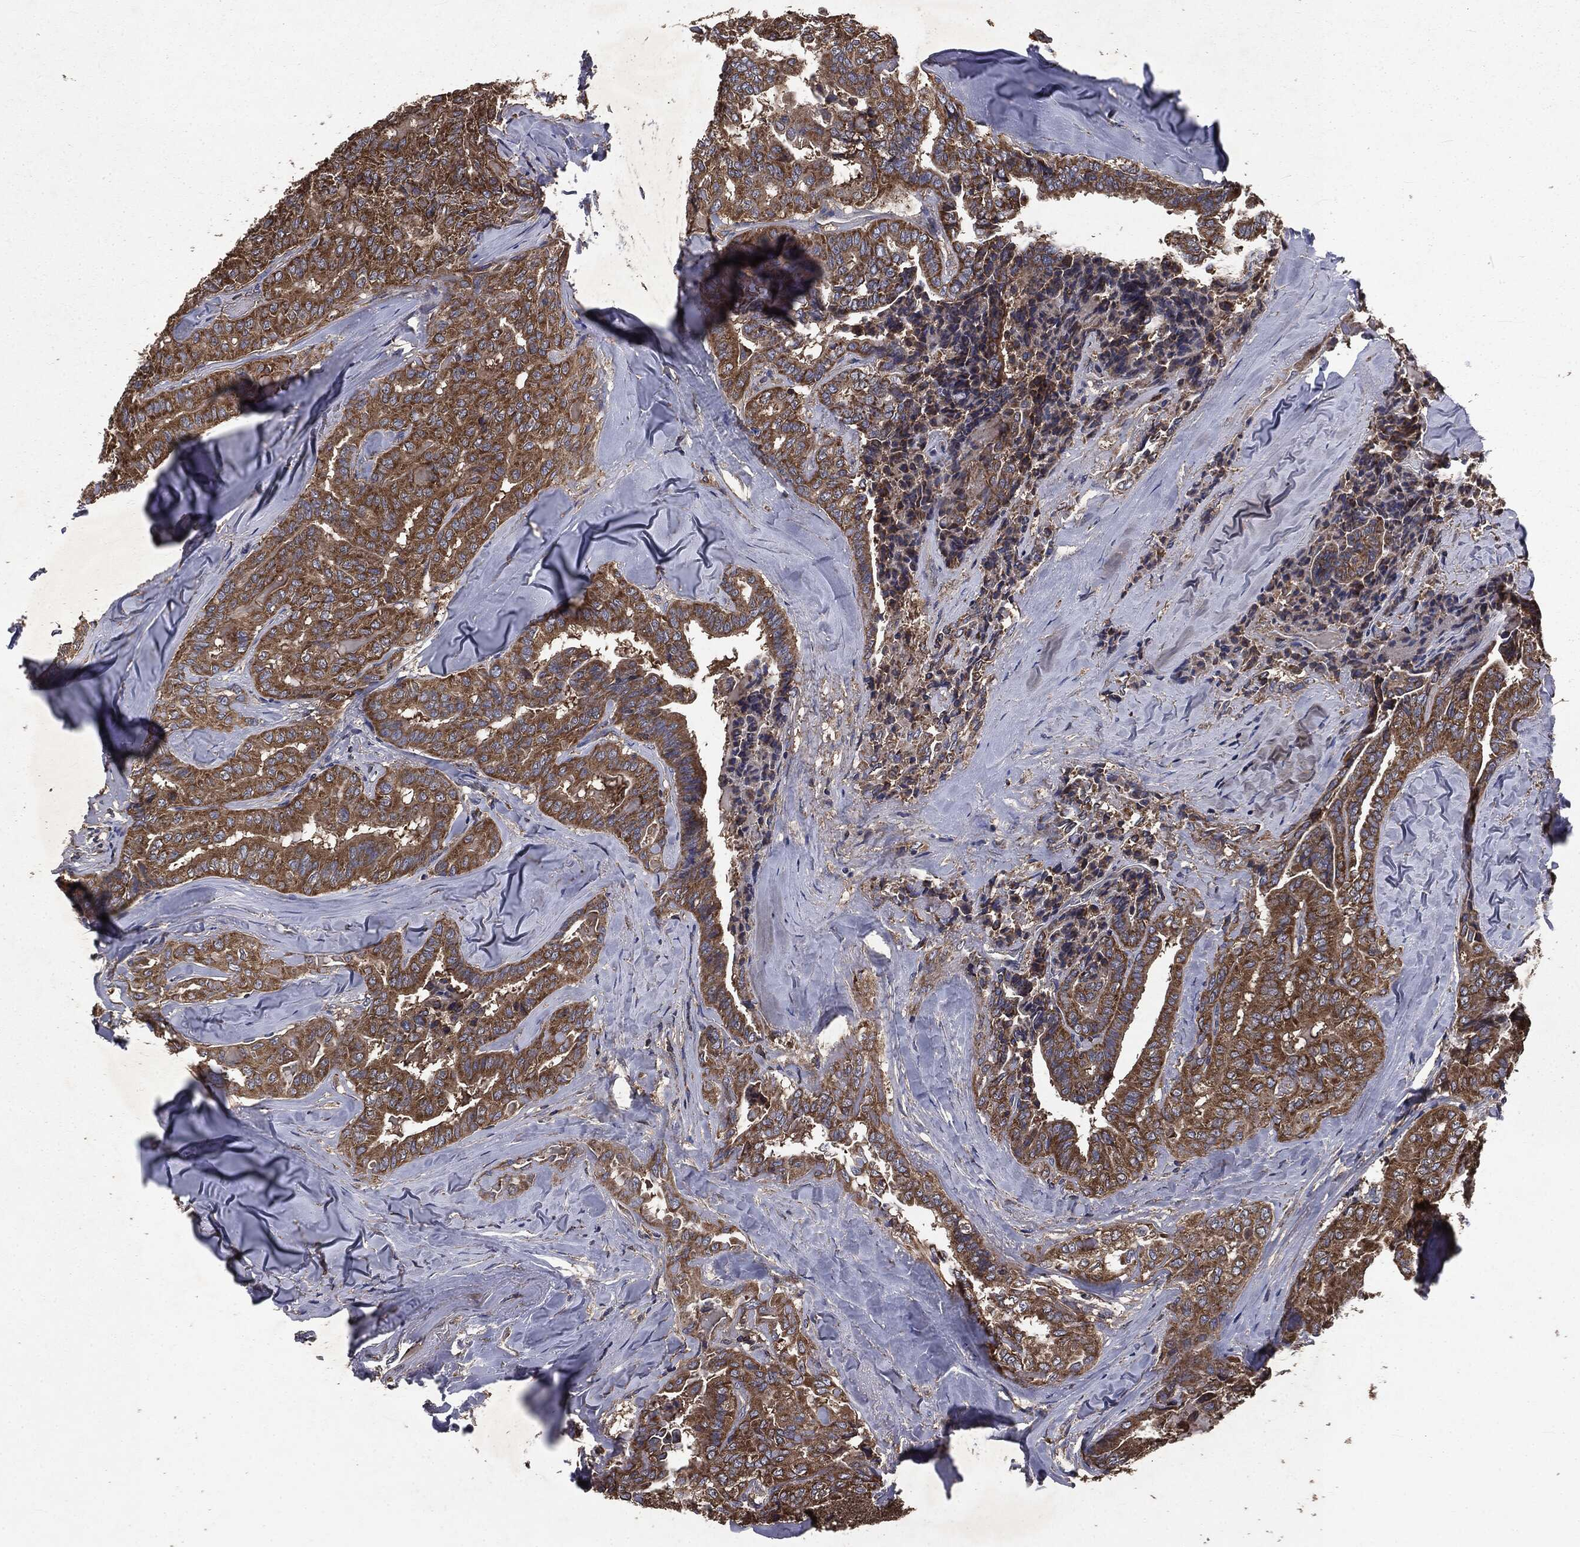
{"staining": {"intensity": "moderate", "quantity": ">75%", "location": "cytoplasmic/membranous"}, "tissue": "thyroid cancer", "cell_type": "Tumor cells", "image_type": "cancer", "snomed": [{"axis": "morphology", "description": "Papillary adenocarcinoma, NOS"}, {"axis": "topography", "description": "Thyroid gland"}], "caption": "Immunohistochemical staining of human thyroid papillary adenocarcinoma shows medium levels of moderate cytoplasmic/membranous expression in approximately >75% of tumor cells.", "gene": "MAPK6", "patient": {"sex": "female", "age": 68}}